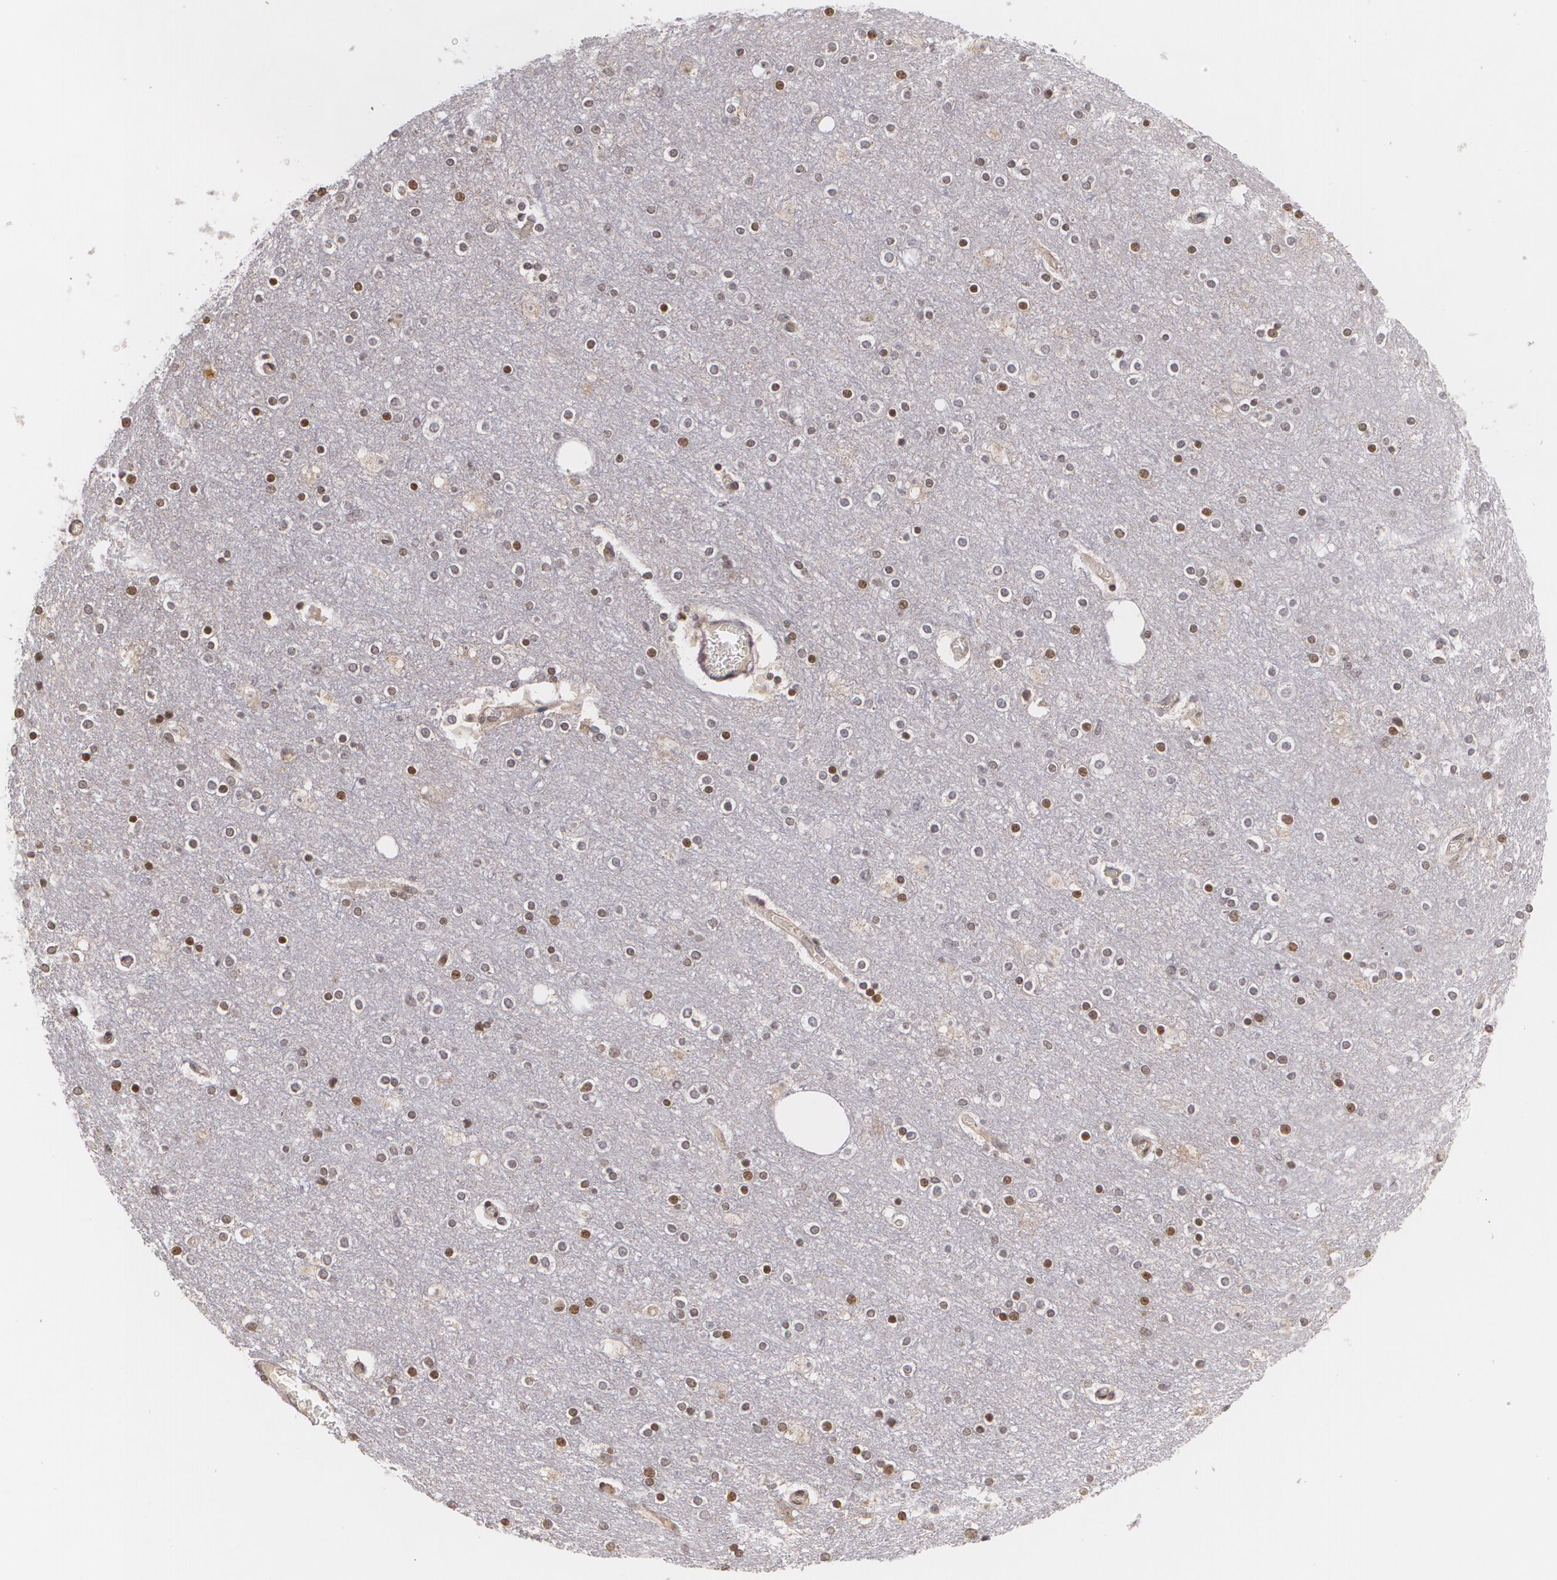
{"staining": {"intensity": "negative", "quantity": "none", "location": "none"}, "tissue": "cerebral cortex", "cell_type": "Endothelial cells", "image_type": "normal", "snomed": [{"axis": "morphology", "description": "Normal tissue, NOS"}, {"axis": "topography", "description": "Cerebral cortex"}], "caption": "The photomicrograph exhibits no significant staining in endothelial cells of cerebral cortex.", "gene": "VAV3", "patient": {"sex": "female", "age": 54}}